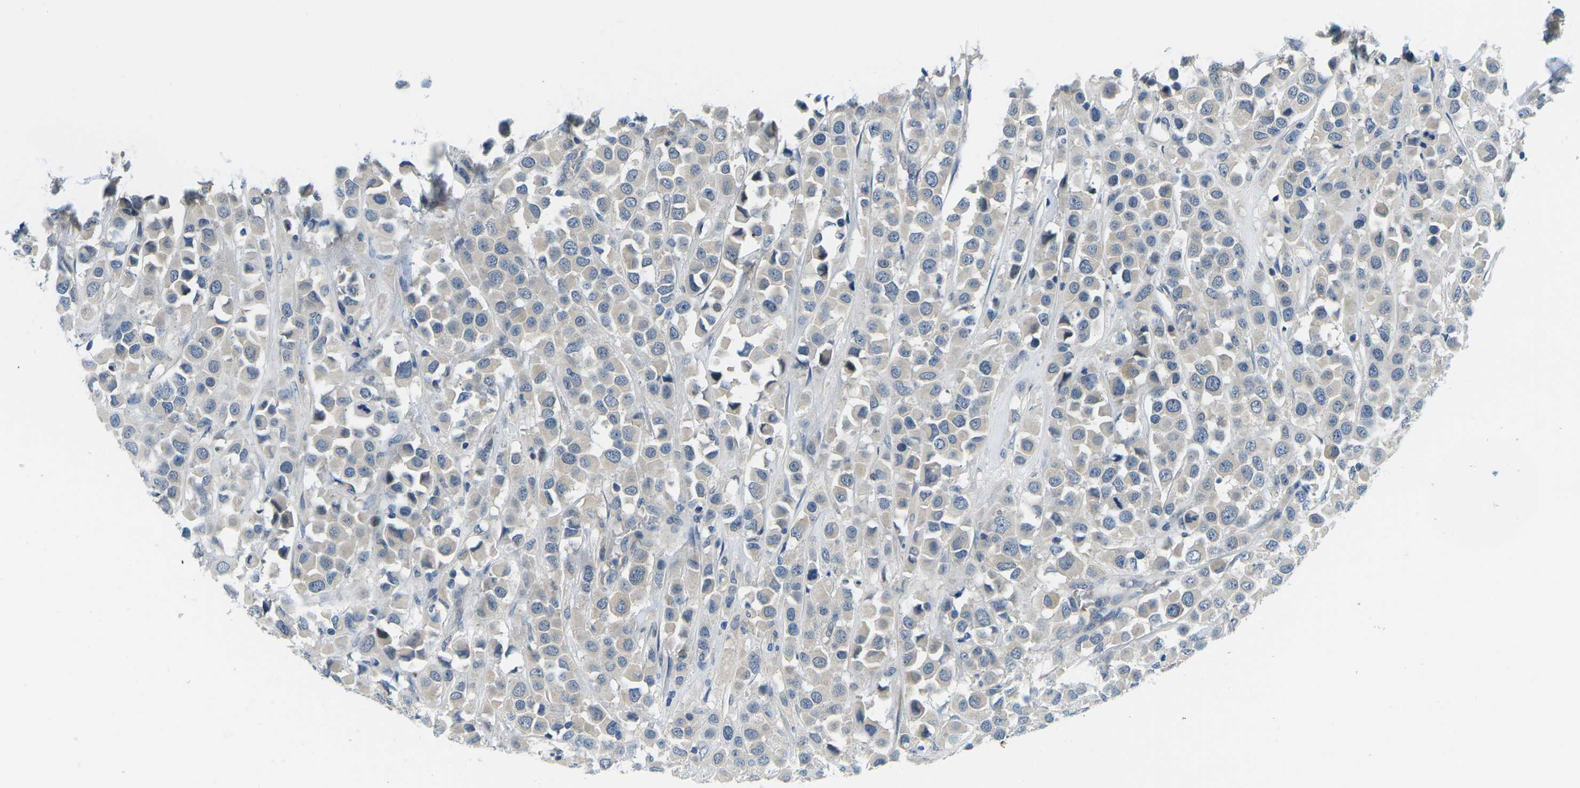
{"staining": {"intensity": "negative", "quantity": "none", "location": "none"}, "tissue": "breast cancer", "cell_type": "Tumor cells", "image_type": "cancer", "snomed": [{"axis": "morphology", "description": "Duct carcinoma"}, {"axis": "topography", "description": "Breast"}], "caption": "Tumor cells show no significant protein expression in breast infiltrating ductal carcinoma.", "gene": "CTNND1", "patient": {"sex": "female", "age": 61}}